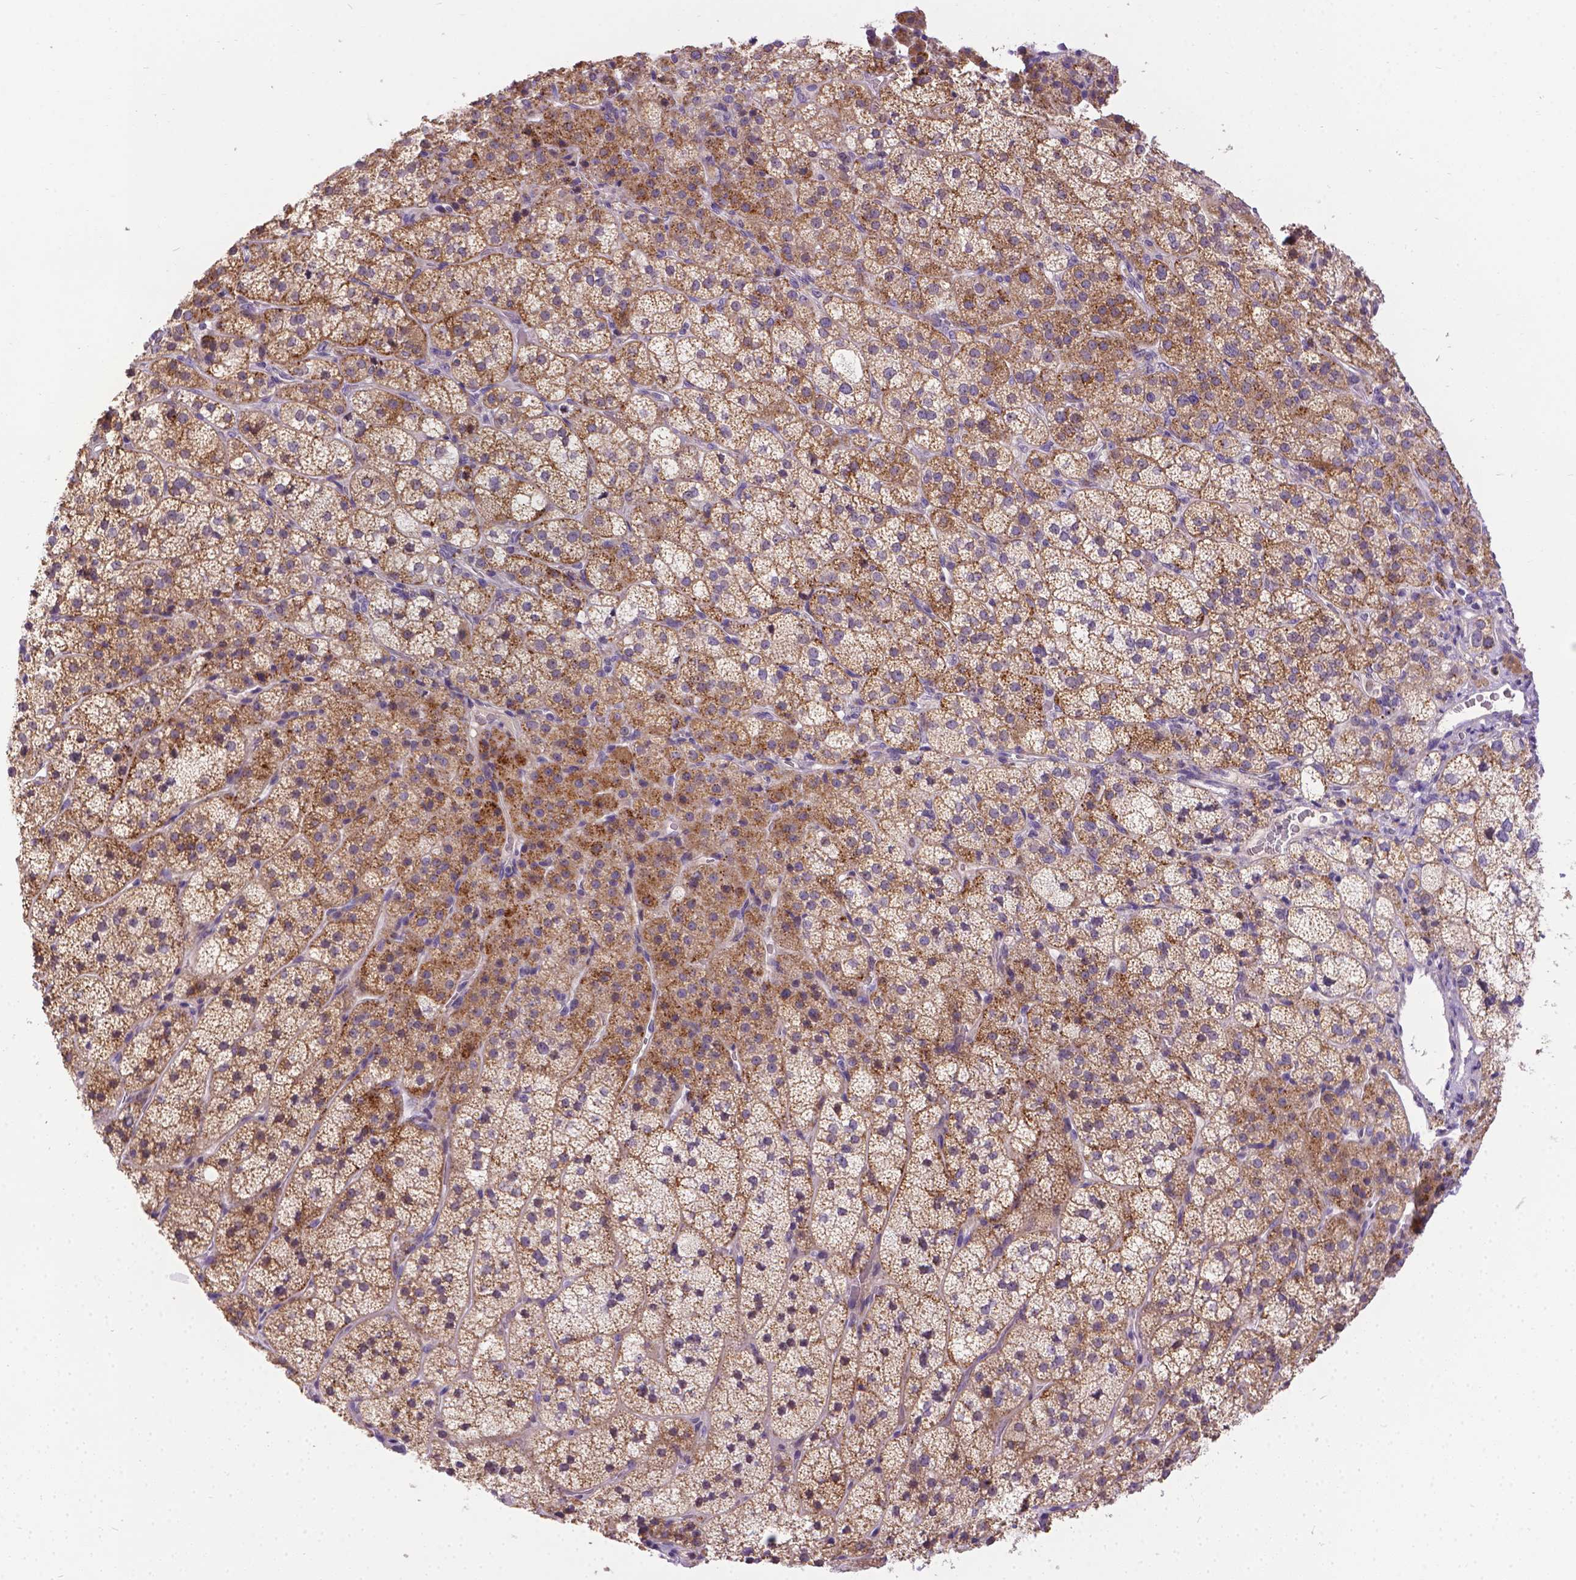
{"staining": {"intensity": "moderate", "quantity": ">75%", "location": "cytoplasmic/membranous"}, "tissue": "adrenal gland", "cell_type": "Glandular cells", "image_type": "normal", "snomed": [{"axis": "morphology", "description": "Normal tissue, NOS"}, {"axis": "topography", "description": "Adrenal gland"}], "caption": "This histopathology image reveals IHC staining of normal human adrenal gland, with medium moderate cytoplasmic/membranous positivity in approximately >75% of glandular cells.", "gene": "TM4SF18", "patient": {"sex": "female", "age": 60}}